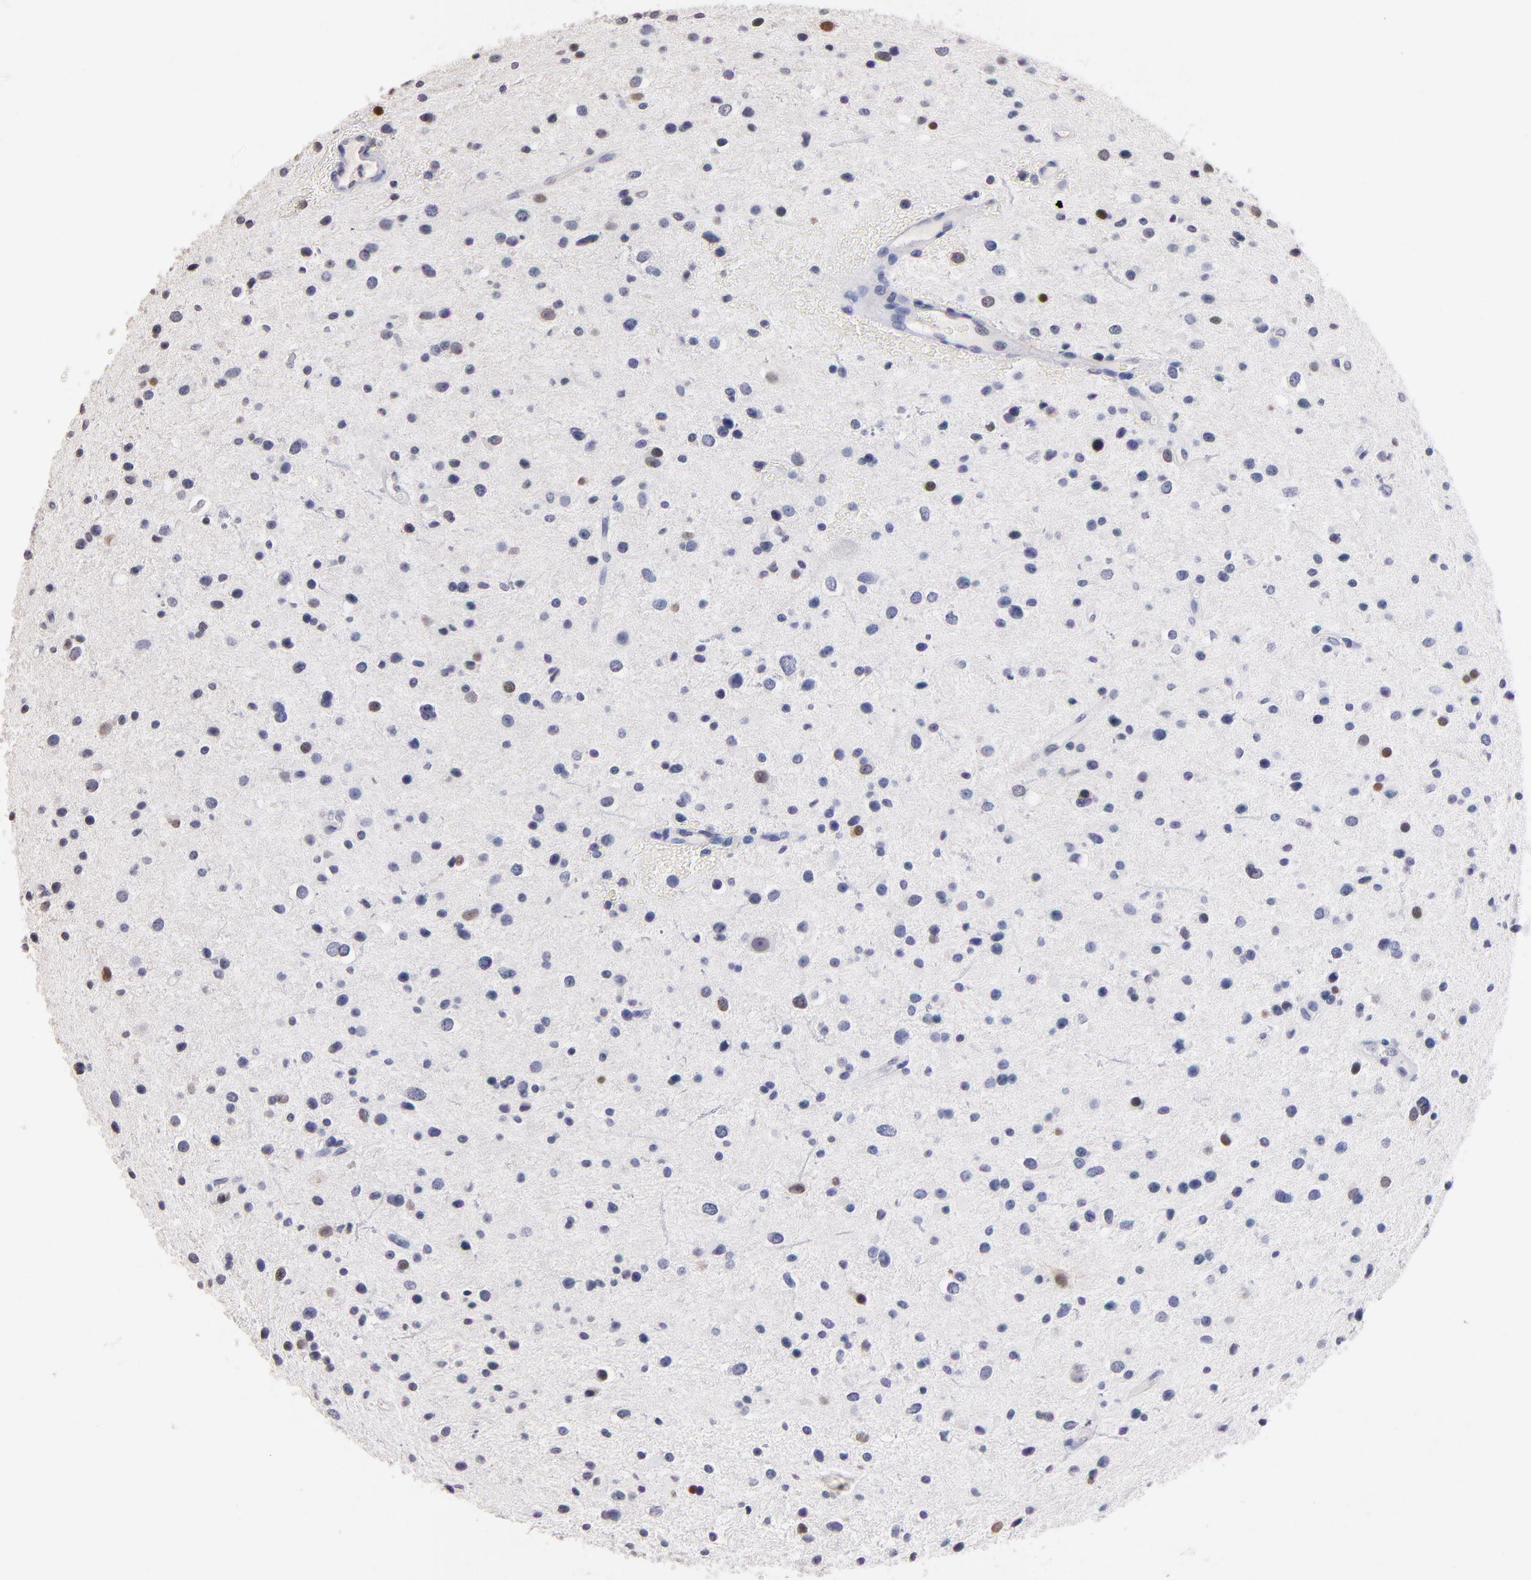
{"staining": {"intensity": "moderate", "quantity": "<25%", "location": "nuclear"}, "tissue": "glioma", "cell_type": "Tumor cells", "image_type": "cancer", "snomed": [{"axis": "morphology", "description": "Glioma, malignant, Low grade"}, {"axis": "topography", "description": "Brain"}], "caption": "Glioma was stained to show a protein in brown. There is low levels of moderate nuclear expression in approximately <25% of tumor cells.", "gene": "SOX10", "patient": {"sex": "female", "age": 32}}